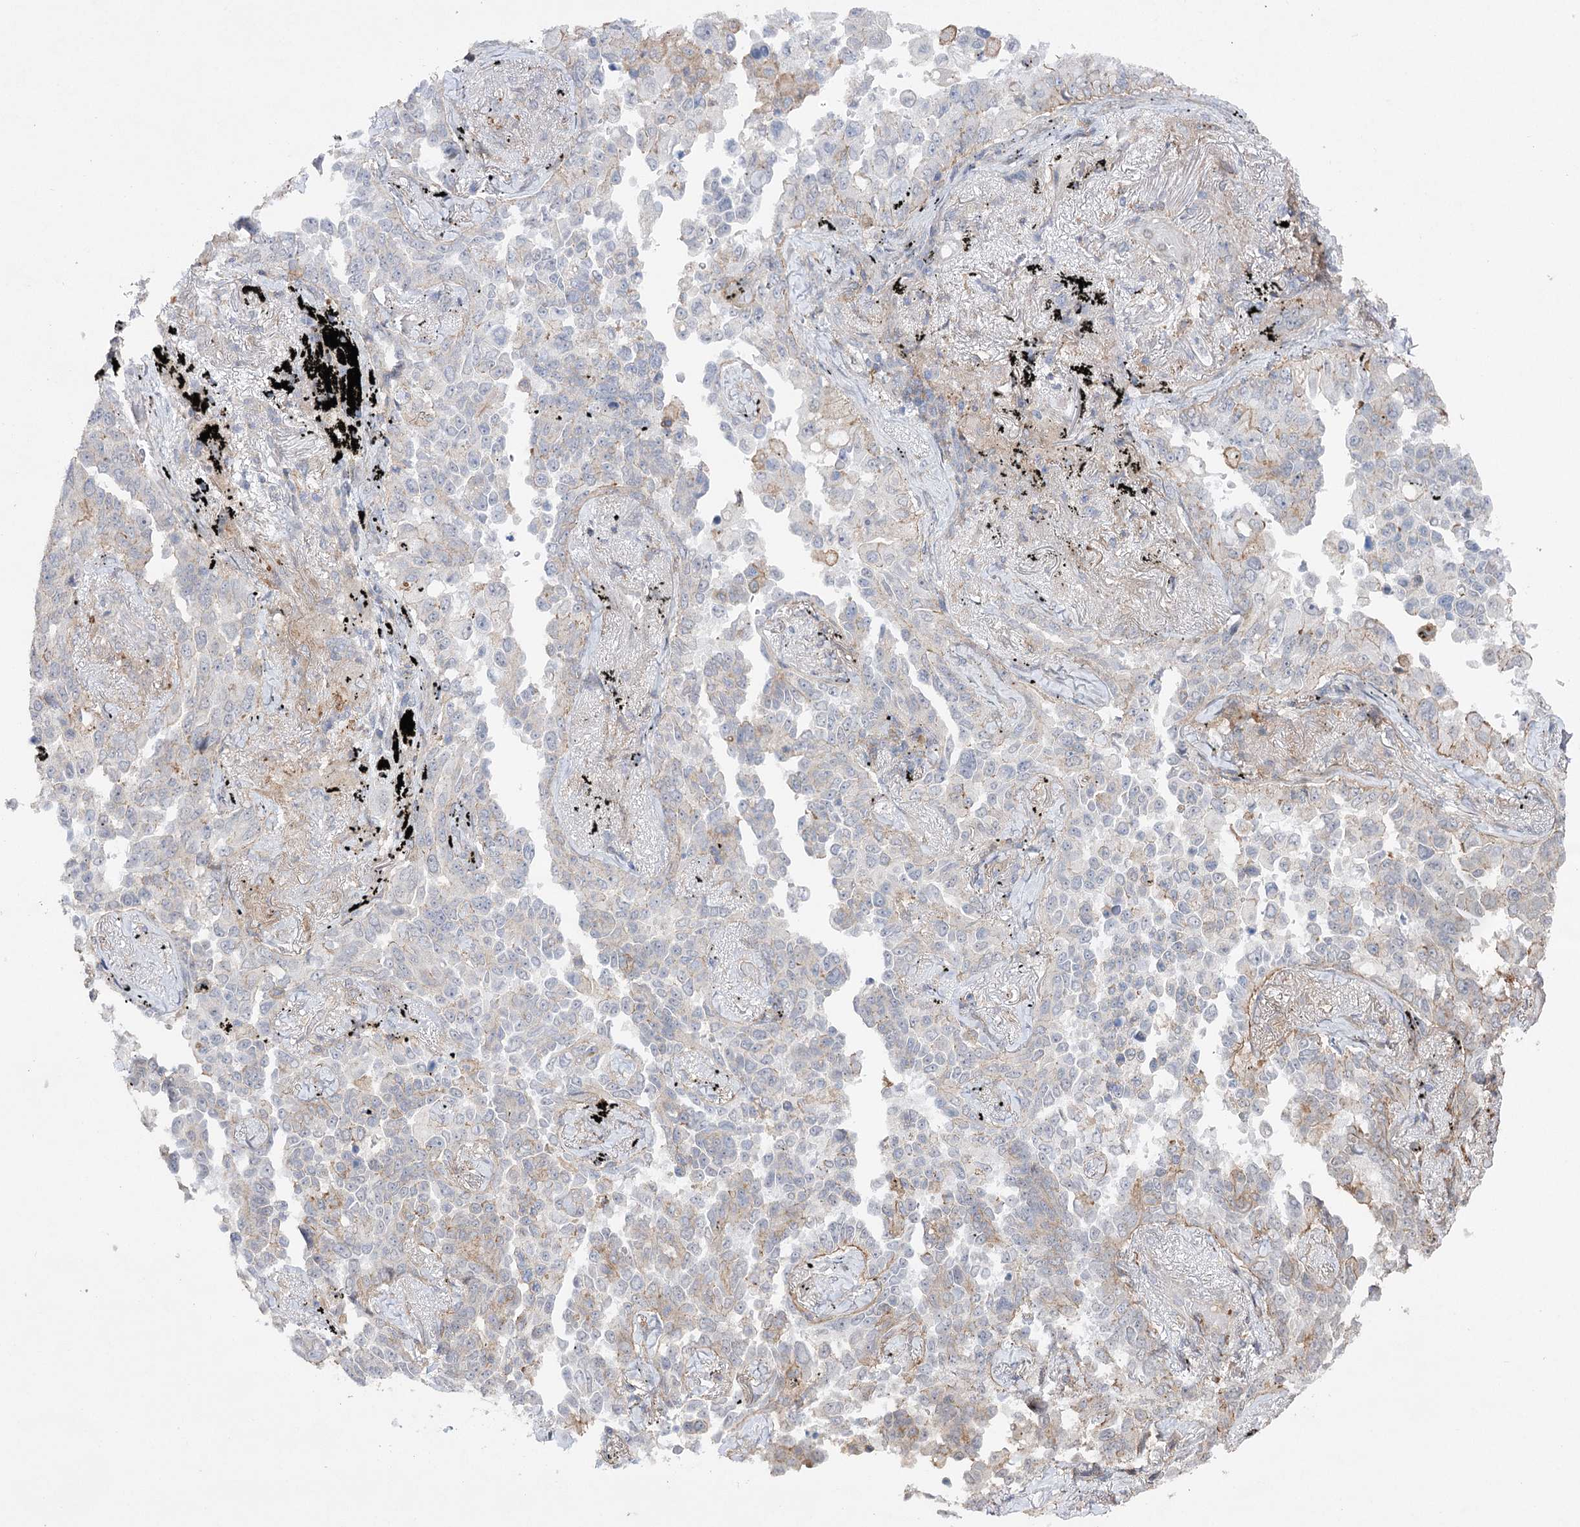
{"staining": {"intensity": "weak", "quantity": "<25%", "location": "cytoplasmic/membranous"}, "tissue": "lung cancer", "cell_type": "Tumor cells", "image_type": "cancer", "snomed": [{"axis": "morphology", "description": "Adenocarcinoma, NOS"}, {"axis": "topography", "description": "Lung"}], "caption": "High power microscopy image of an immunohistochemistry photomicrograph of lung cancer, revealing no significant positivity in tumor cells. (Stains: DAB (3,3'-diaminobenzidine) IHC with hematoxylin counter stain, Microscopy: brightfield microscopy at high magnification).", "gene": "OBSL1", "patient": {"sex": "female", "age": 67}}